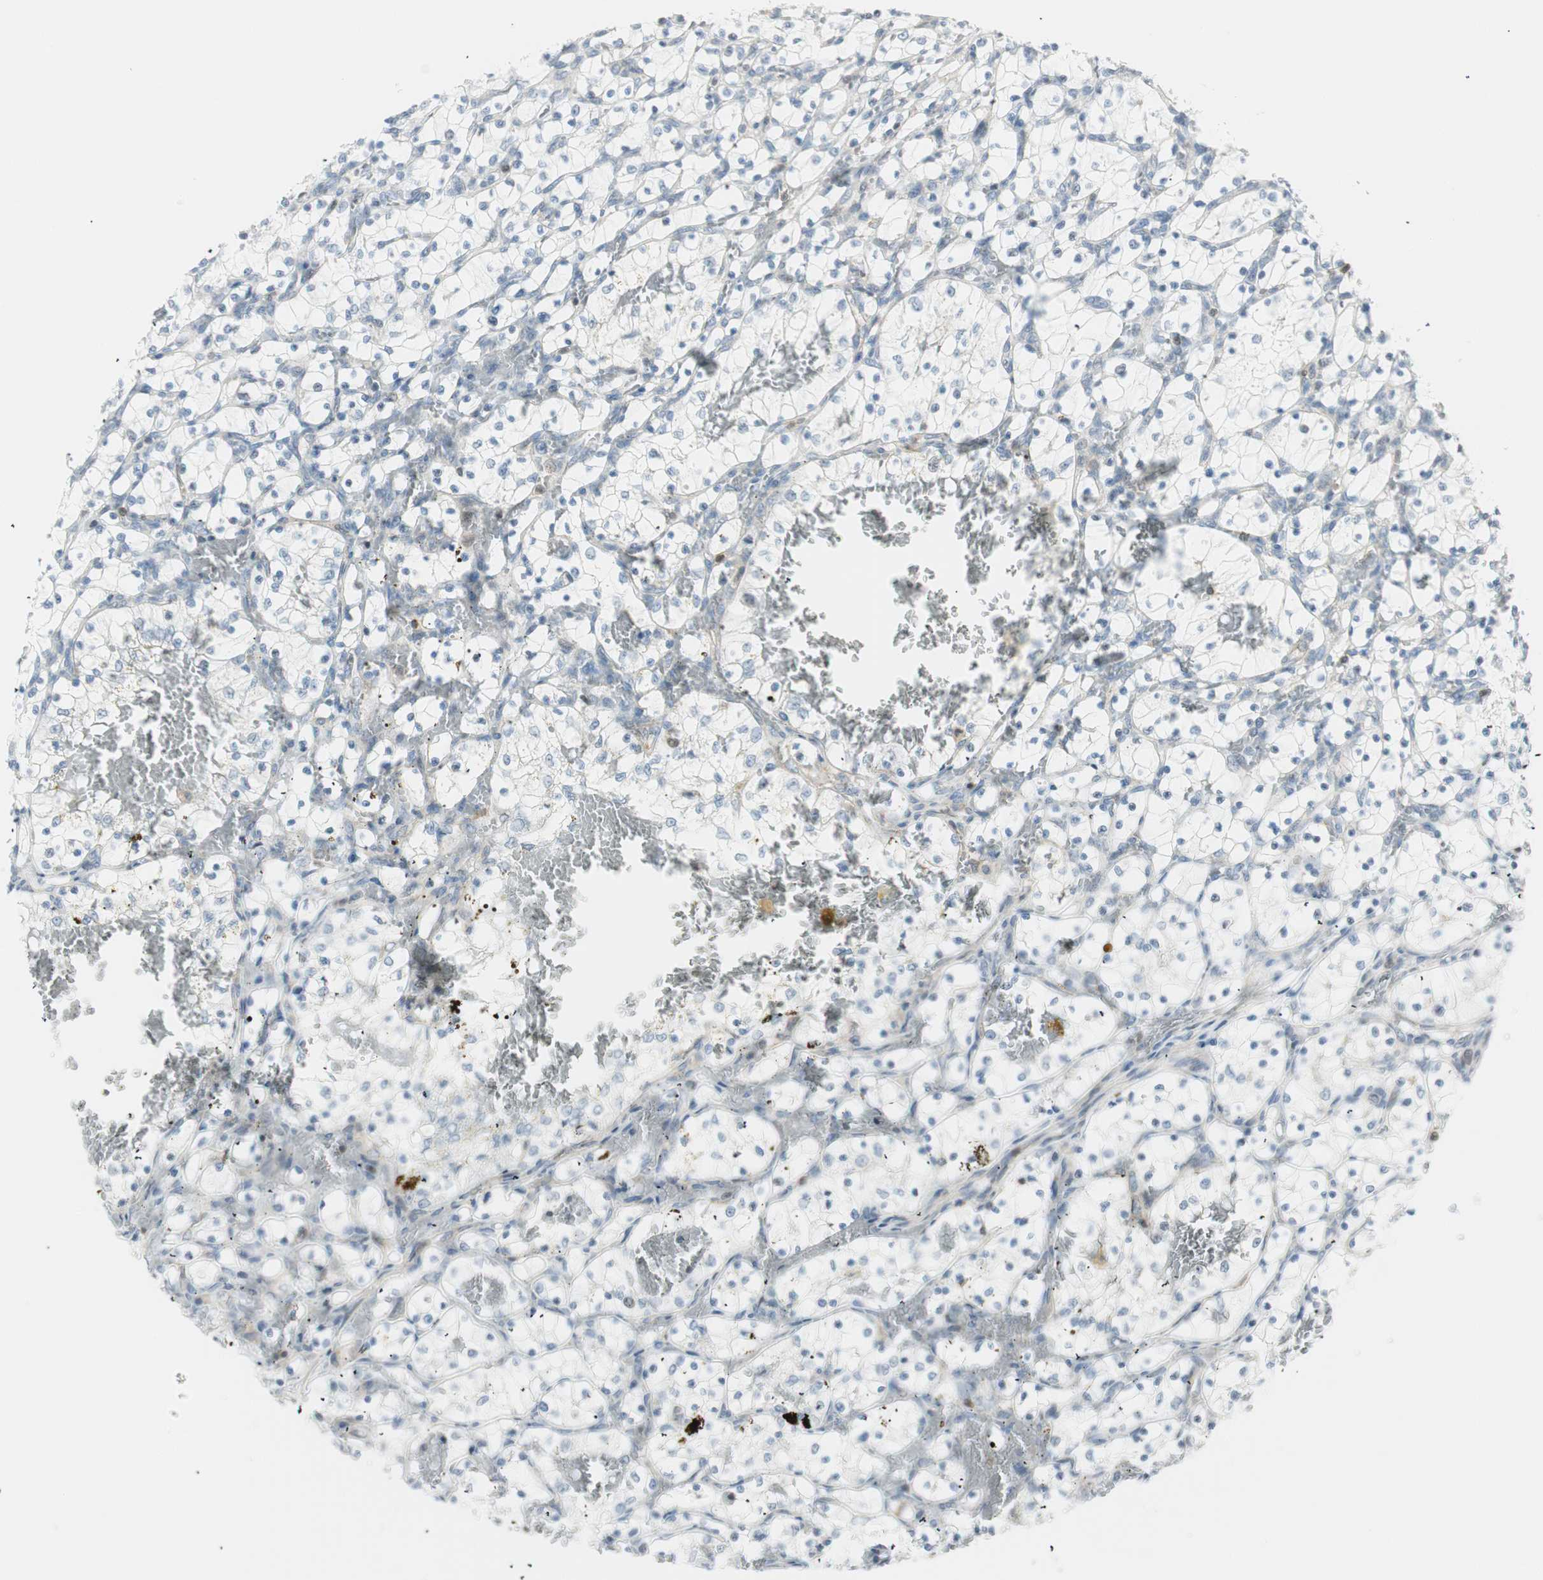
{"staining": {"intensity": "negative", "quantity": "none", "location": "none"}, "tissue": "renal cancer", "cell_type": "Tumor cells", "image_type": "cancer", "snomed": [{"axis": "morphology", "description": "Adenocarcinoma, NOS"}, {"axis": "topography", "description": "Kidney"}], "caption": "The image demonstrates no staining of tumor cells in renal cancer.", "gene": "PPP1CA", "patient": {"sex": "female", "age": 69}}